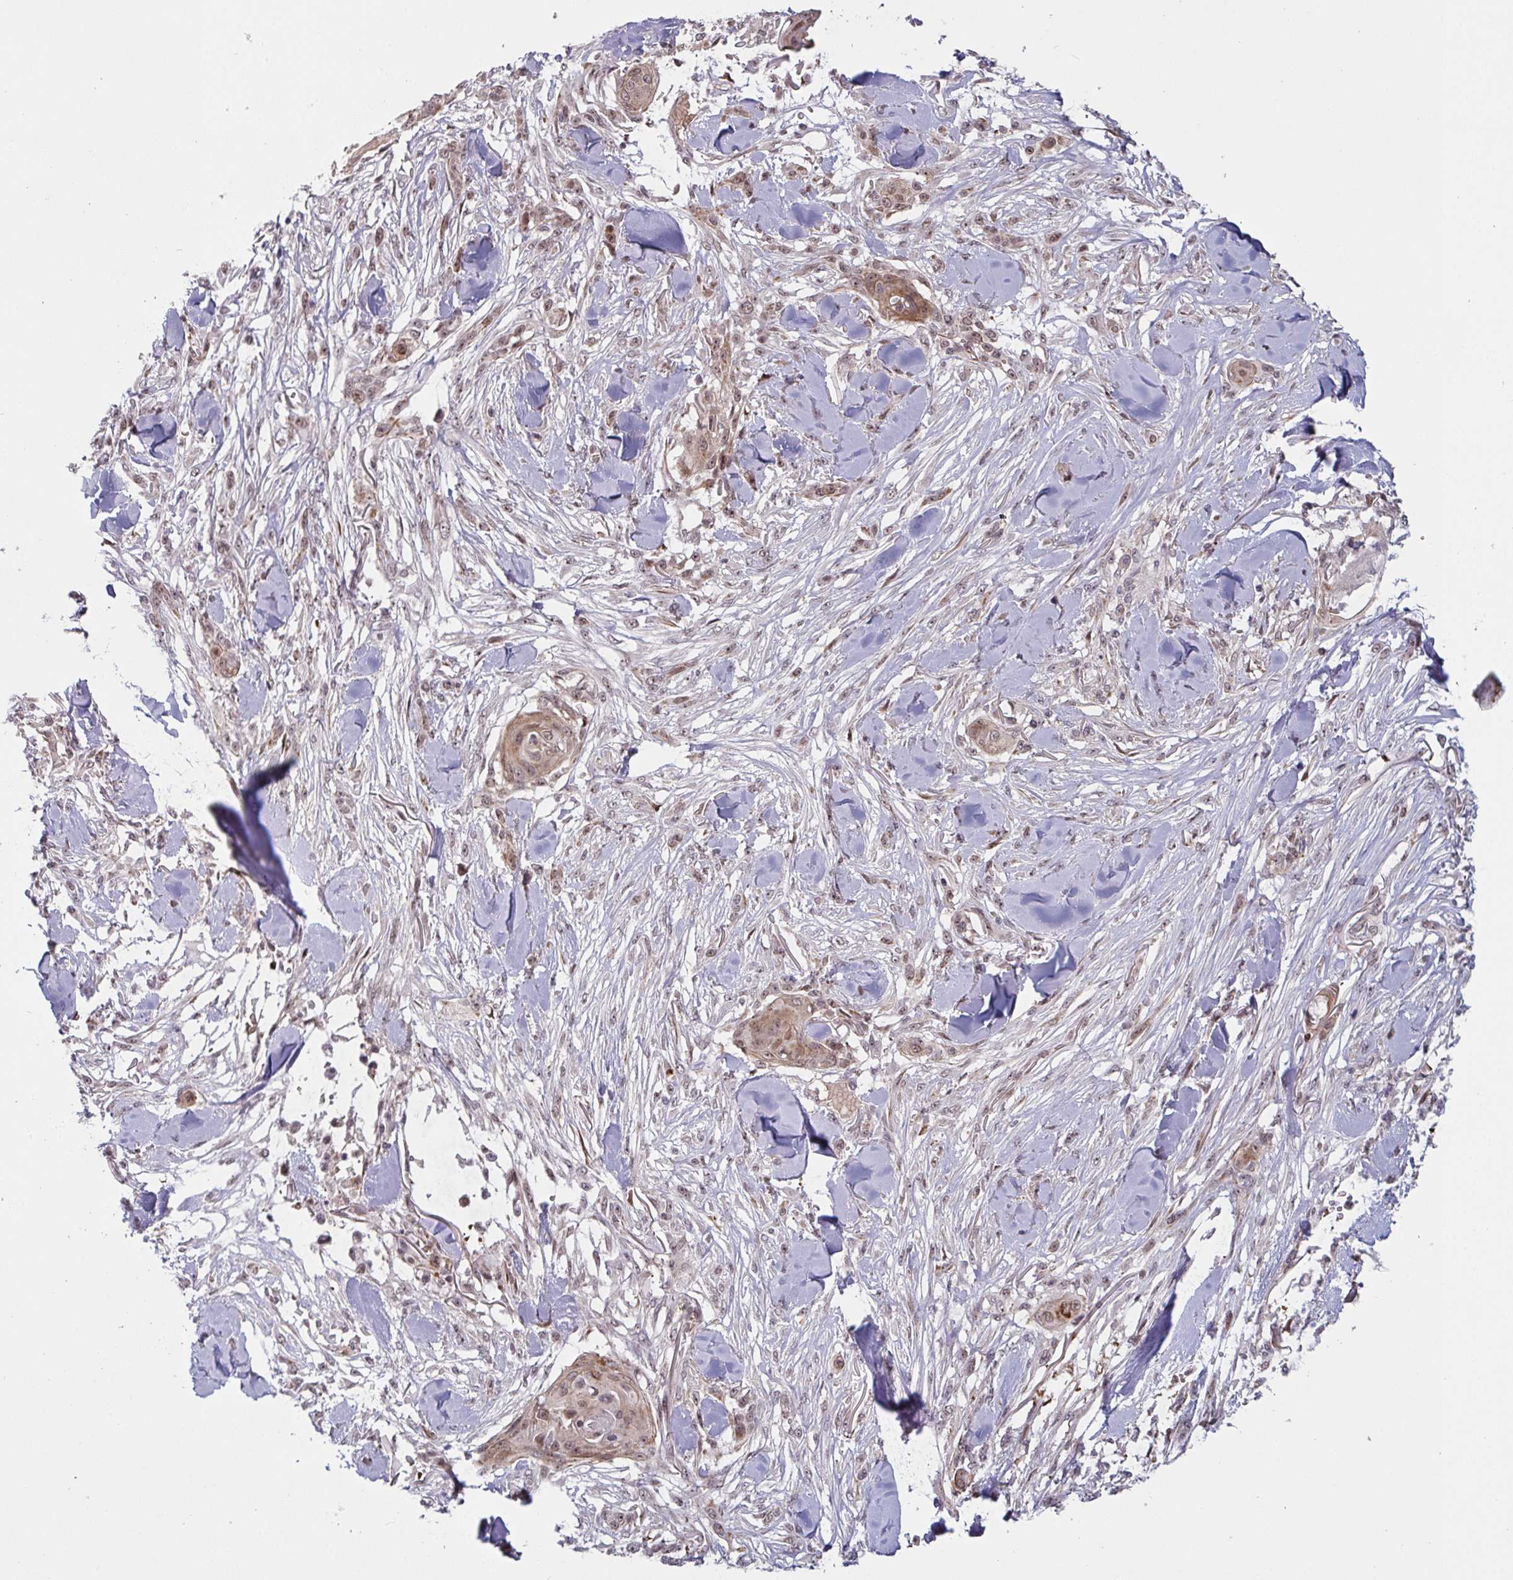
{"staining": {"intensity": "weak", "quantity": ">75%", "location": "cytoplasmic/membranous,nuclear"}, "tissue": "skin cancer", "cell_type": "Tumor cells", "image_type": "cancer", "snomed": [{"axis": "morphology", "description": "Squamous cell carcinoma, NOS"}, {"axis": "topography", "description": "Skin"}], "caption": "Skin cancer (squamous cell carcinoma) stained for a protein exhibits weak cytoplasmic/membranous and nuclear positivity in tumor cells. Using DAB (brown) and hematoxylin (blue) stains, captured at high magnification using brightfield microscopy.", "gene": "NLRP13", "patient": {"sex": "female", "age": 59}}